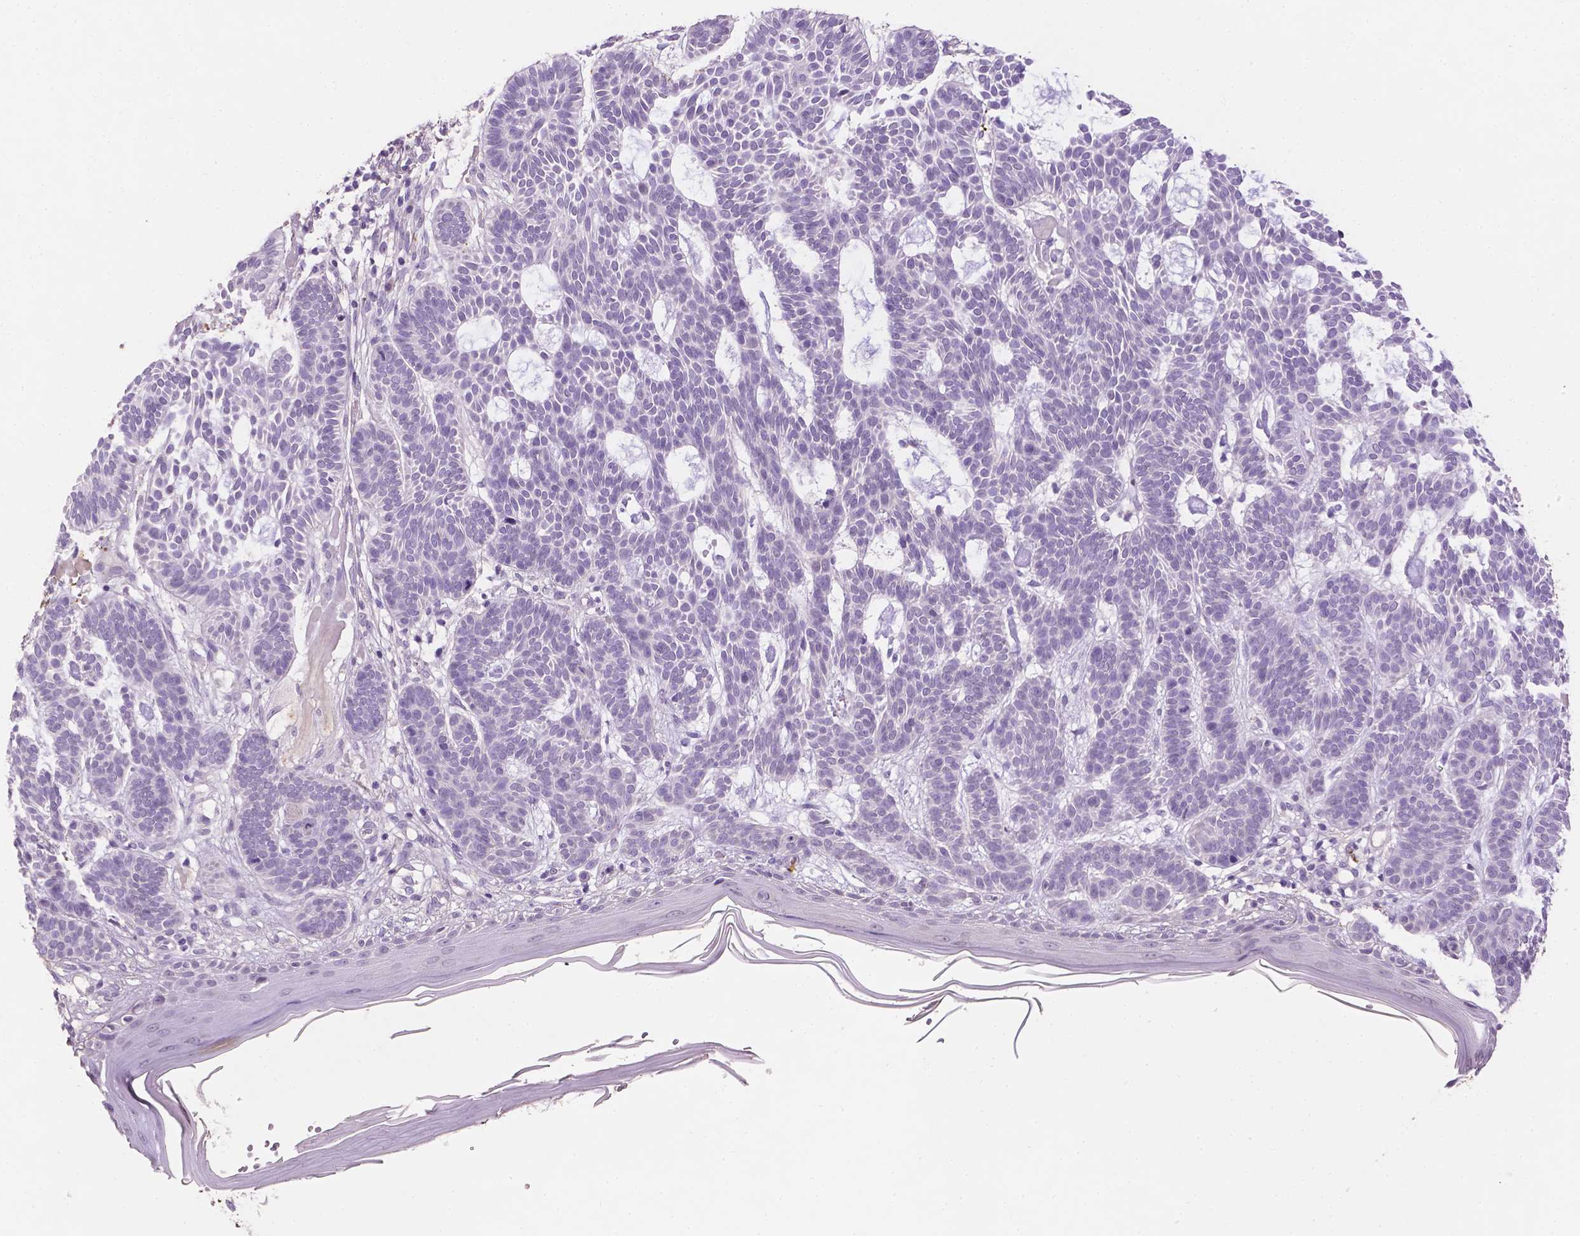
{"staining": {"intensity": "negative", "quantity": "none", "location": "none"}, "tissue": "skin cancer", "cell_type": "Tumor cells", "image_type": "cancer", "snomed": [{"axis": "morphology", "description": "Basal cell carcinoma"}, {"axis": "topography", "description": "Skin"}], "caption": "High magnification brightfield microscopy of basal cell carcinoma (skin) stained with DAB (3,3'-diaminobenzidine) (brown) and counterstained with hematoxylin (blue): tumor cells show no significant positivity.", "gene": "DLG2", "patient": {"sex": "male", "age": 85}}